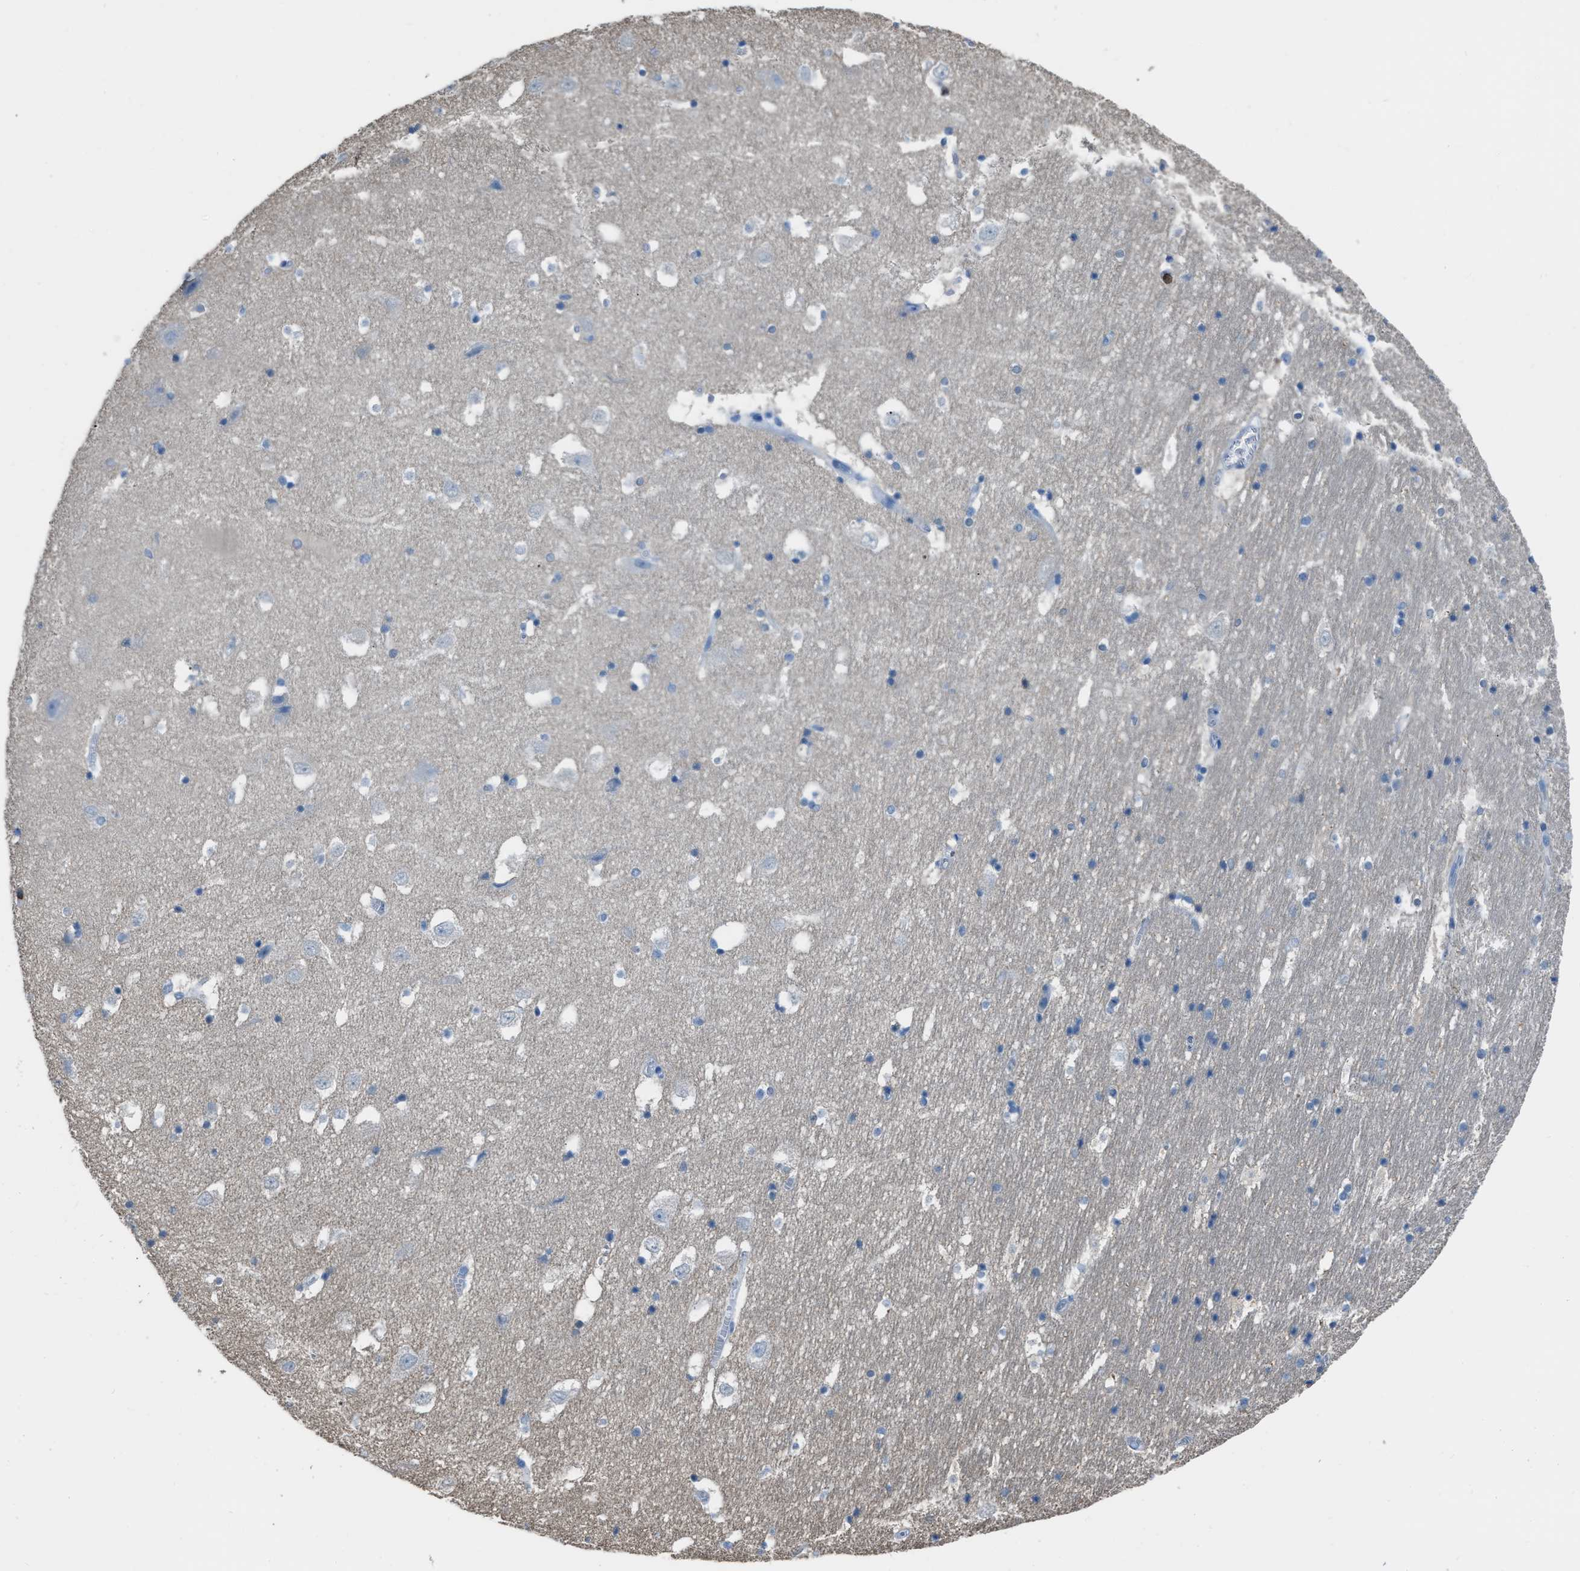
{"staining": {"intensity": "negative", "quantity": "none", "location": "none"}, "tissue": "hippocampus", "cell_type": "Glial cells", "image_type": "normal", "snomed": [{"axis": "morphology", "description": "Normal tissue, NOS"}, {"axis": "topography", "description": "Hippocampus"}], "caption": "The photomicrograph displays no staining of glial cells in normal hippocampus.", "gene": "LSP1", "patient": {"sex": "male", "age": 45}}